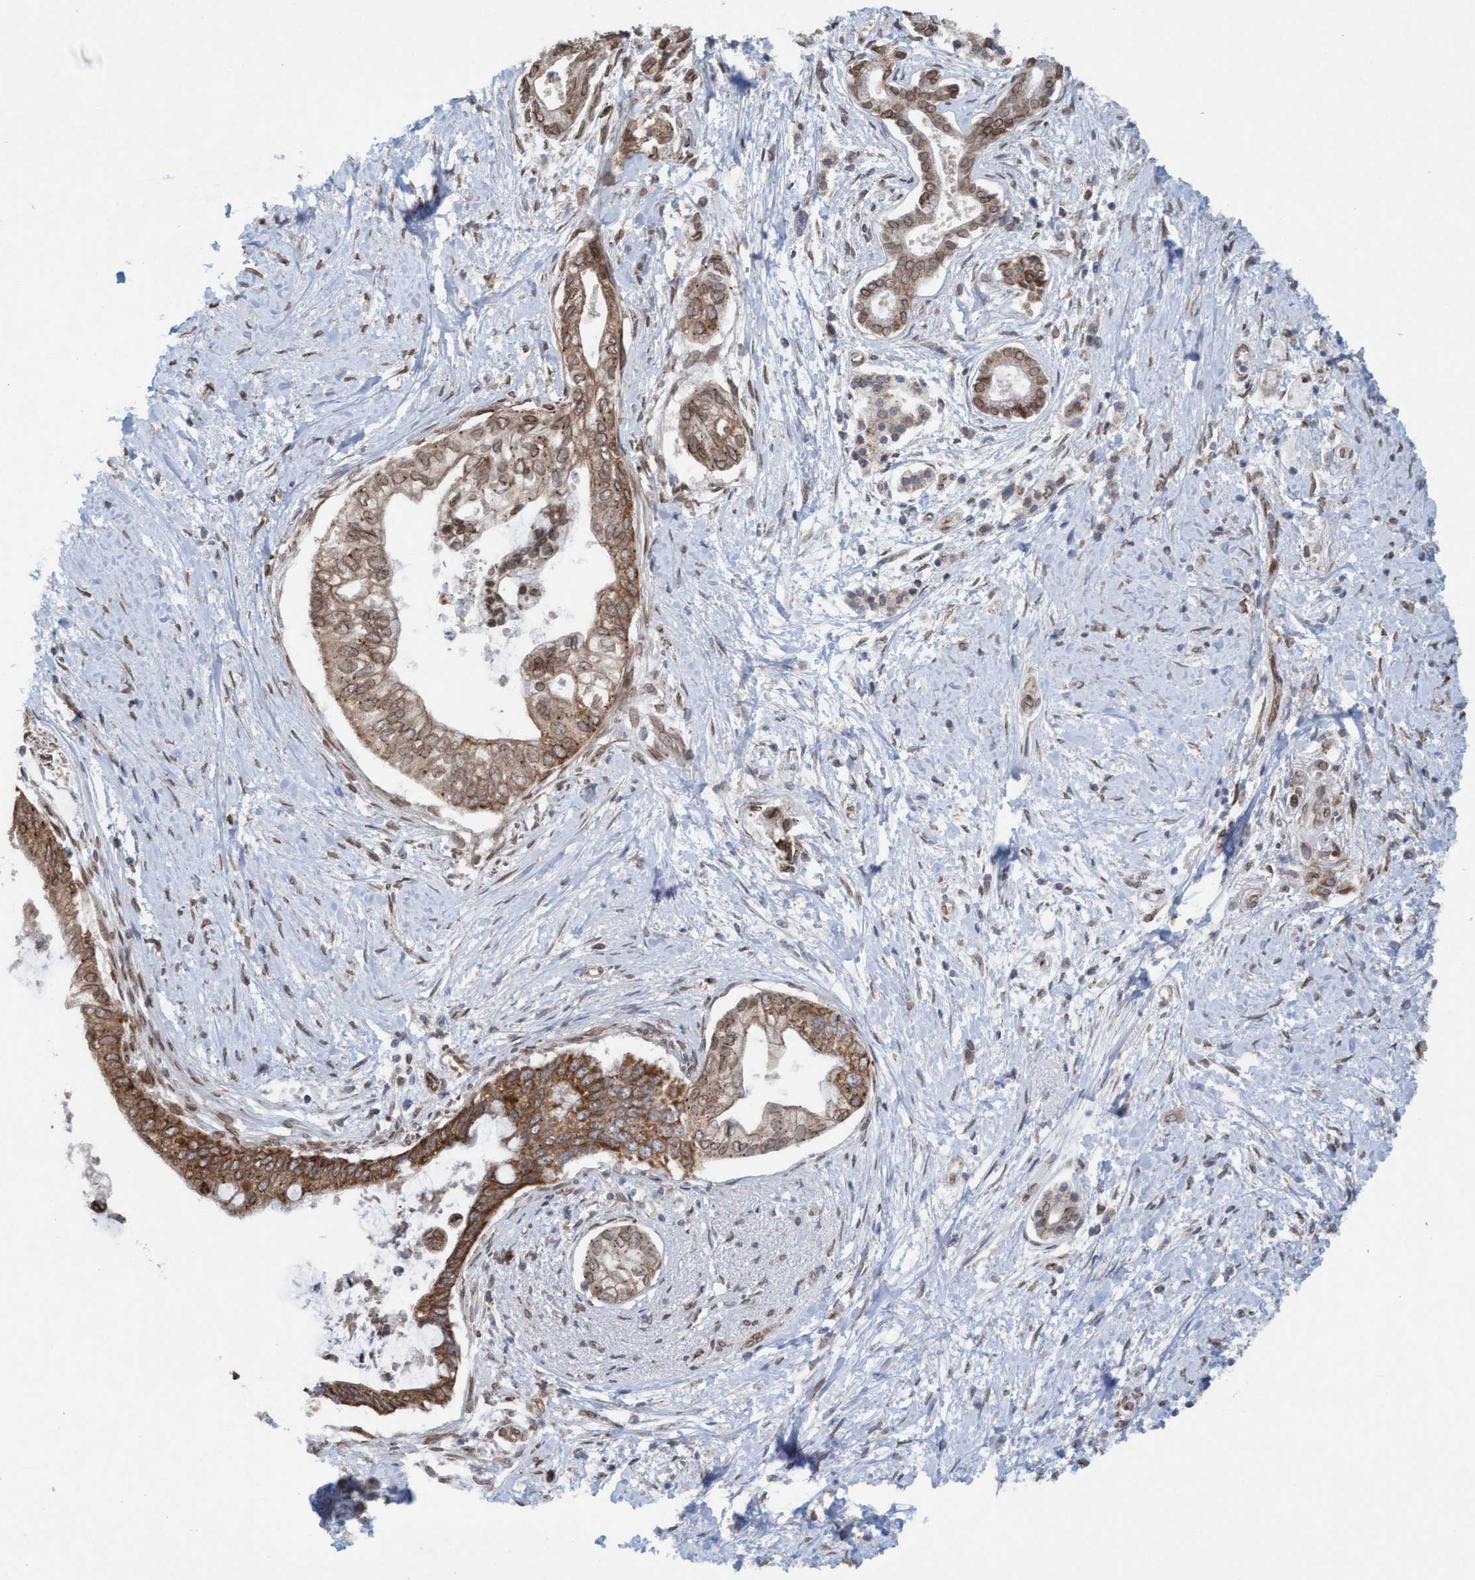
{"staining": {"intensity": "moderate", "quantity": ">75%", "location": "cytoplasmic/membranous"}, "tissue": "pancreatic cancer", "cell_type": "Tumor cells", "image_type": "cancer", "snomed": [{"axis": "morphology", "description": "Adenocarcinoma, NOS"}, {"axis": "topography", "description": "Pancreas"}], "caption": "Protein expression analysis of pancreatic cancer demonstrates moderate cytoplasmic/membranous positivity in approximately >75% of tumor cells.", "gene": "MRPS23", "patient": {"sex": "male", "age": 59}}